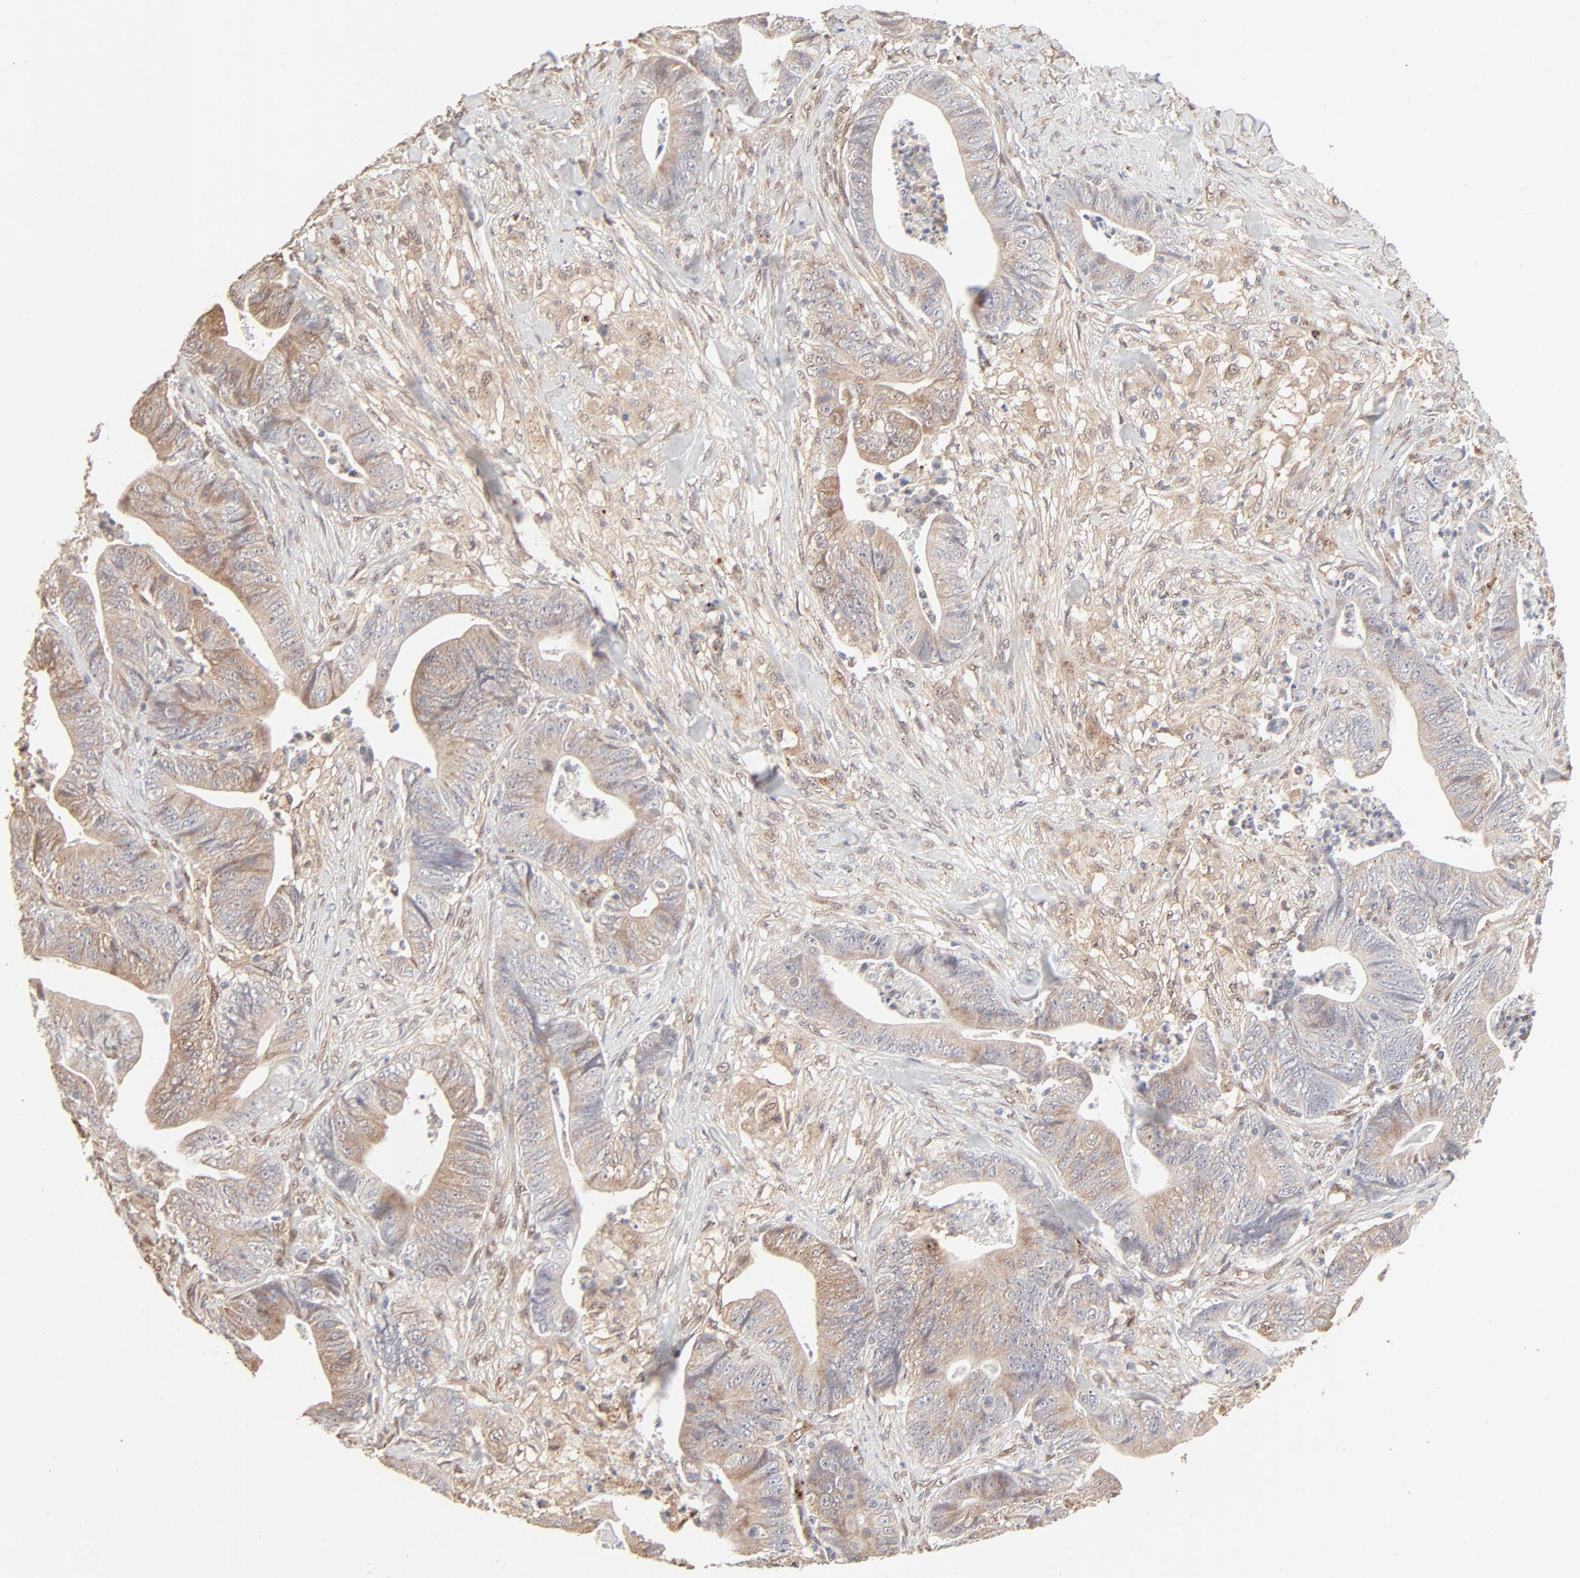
{"staining": {"intensity": "weak", "quantity": "25%-75%", "location": "cytoplasmic/membranous"}, "tissue": "stomach cancer", "cell_type": "Tumor cells", "image_type": "cancer", "snomed": [{"axis": "morphology", "description": "Adenocarcinoma, NOS"}, {"axis": "topography", "description": "Stomach, lower"}], "caption": "IHC photomicrograph of human stomach cancer (adenocarcinoma) stained for a protein (brown), which shows low levels of weak cytoplasmic/membranous staining in approximately 25%-75% of tumor cells.", "gene": "LGALS2", "patient": {"sex": "female", "age": 86}}